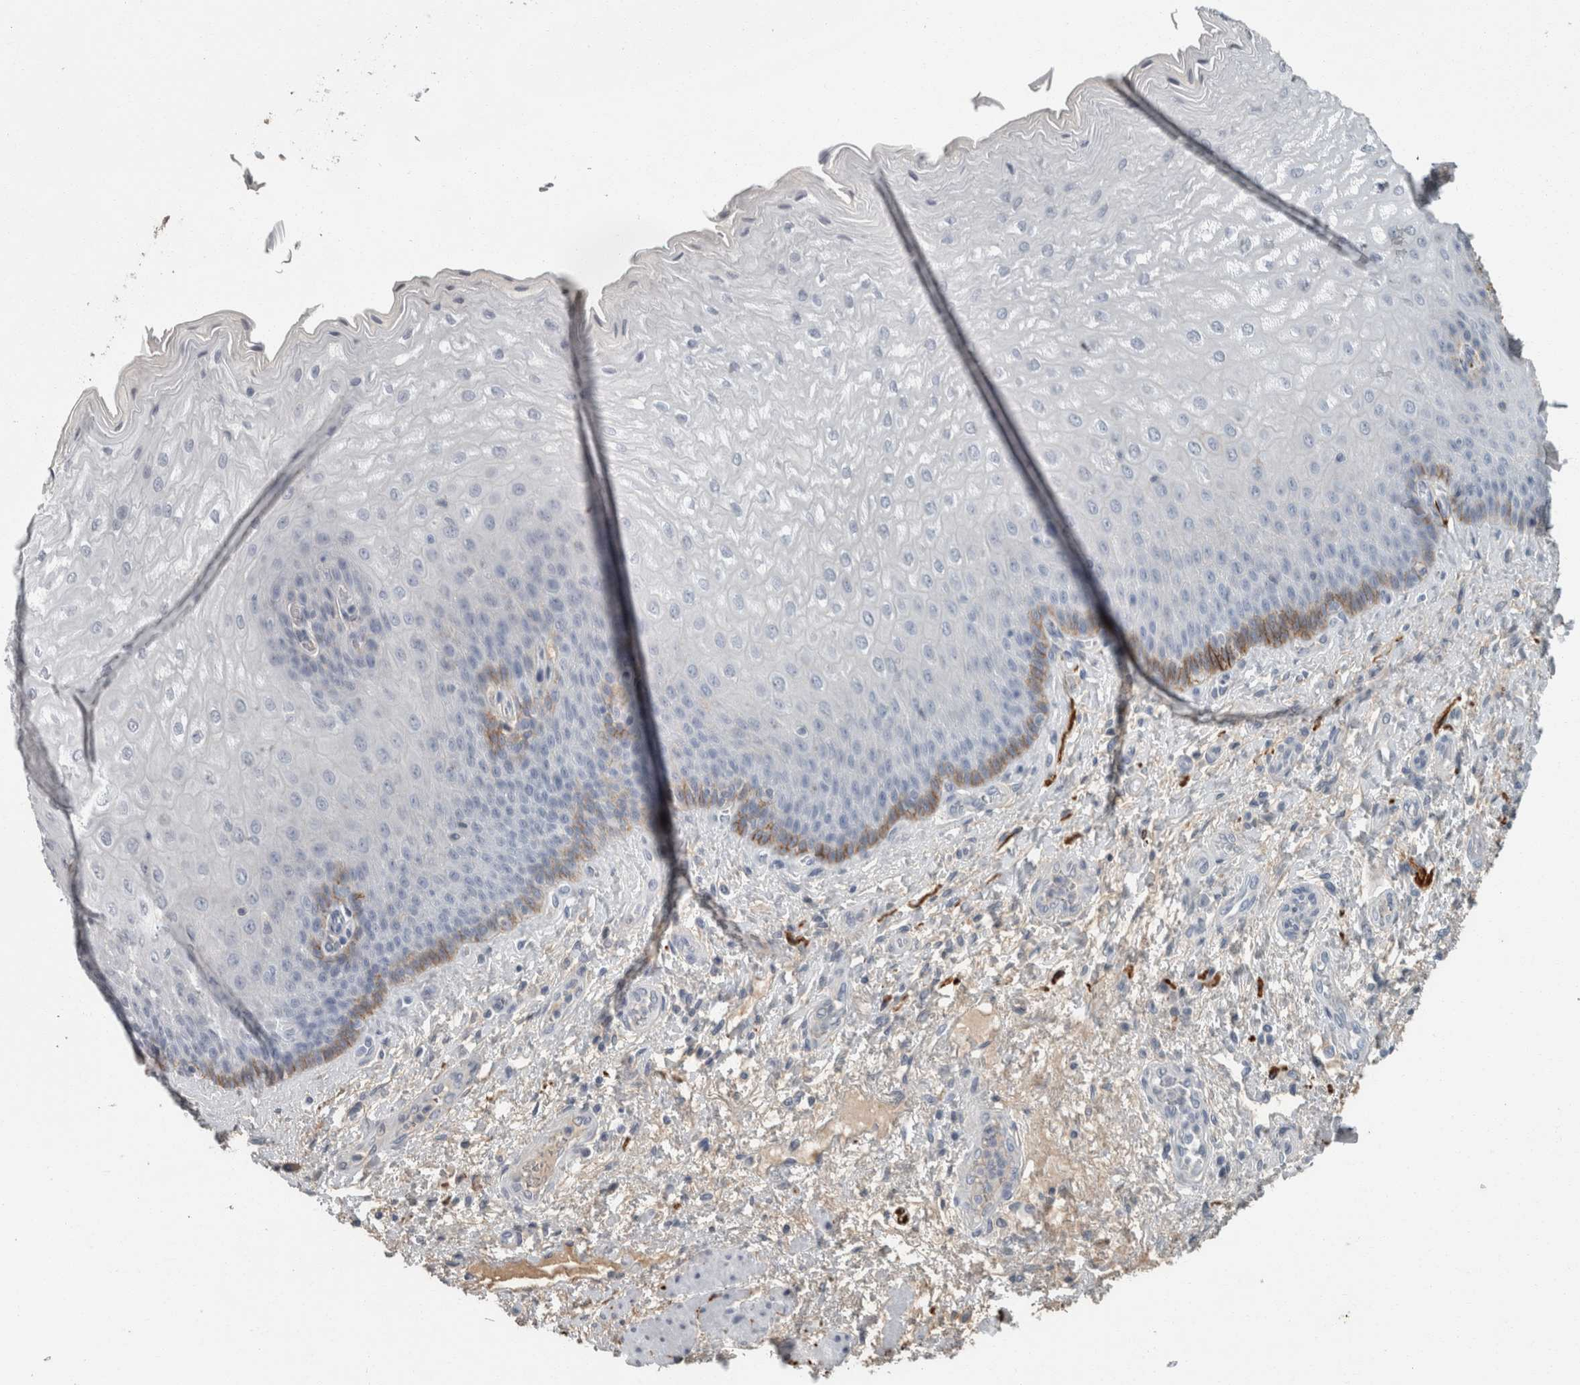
{"staining": {"intensity": "weak", "quantity": "<25%", "location": "cytoplasmic/membranous"}, "tissue": "esophagus", "cell_type": "Squamous epithelial cells", "image_type": "normal", "snomed": [{"axis": "morphology", "description": "Normal tissue, NOS"}, {"axis": "topography", "description": "Esophagus"}], "caption": "This is an IHC micrograph of unremarkable esophagus. There is no expression in squamous epithelial cells.", "gene": "CHL1", "patient": {"sex": "male", "age": 54}}